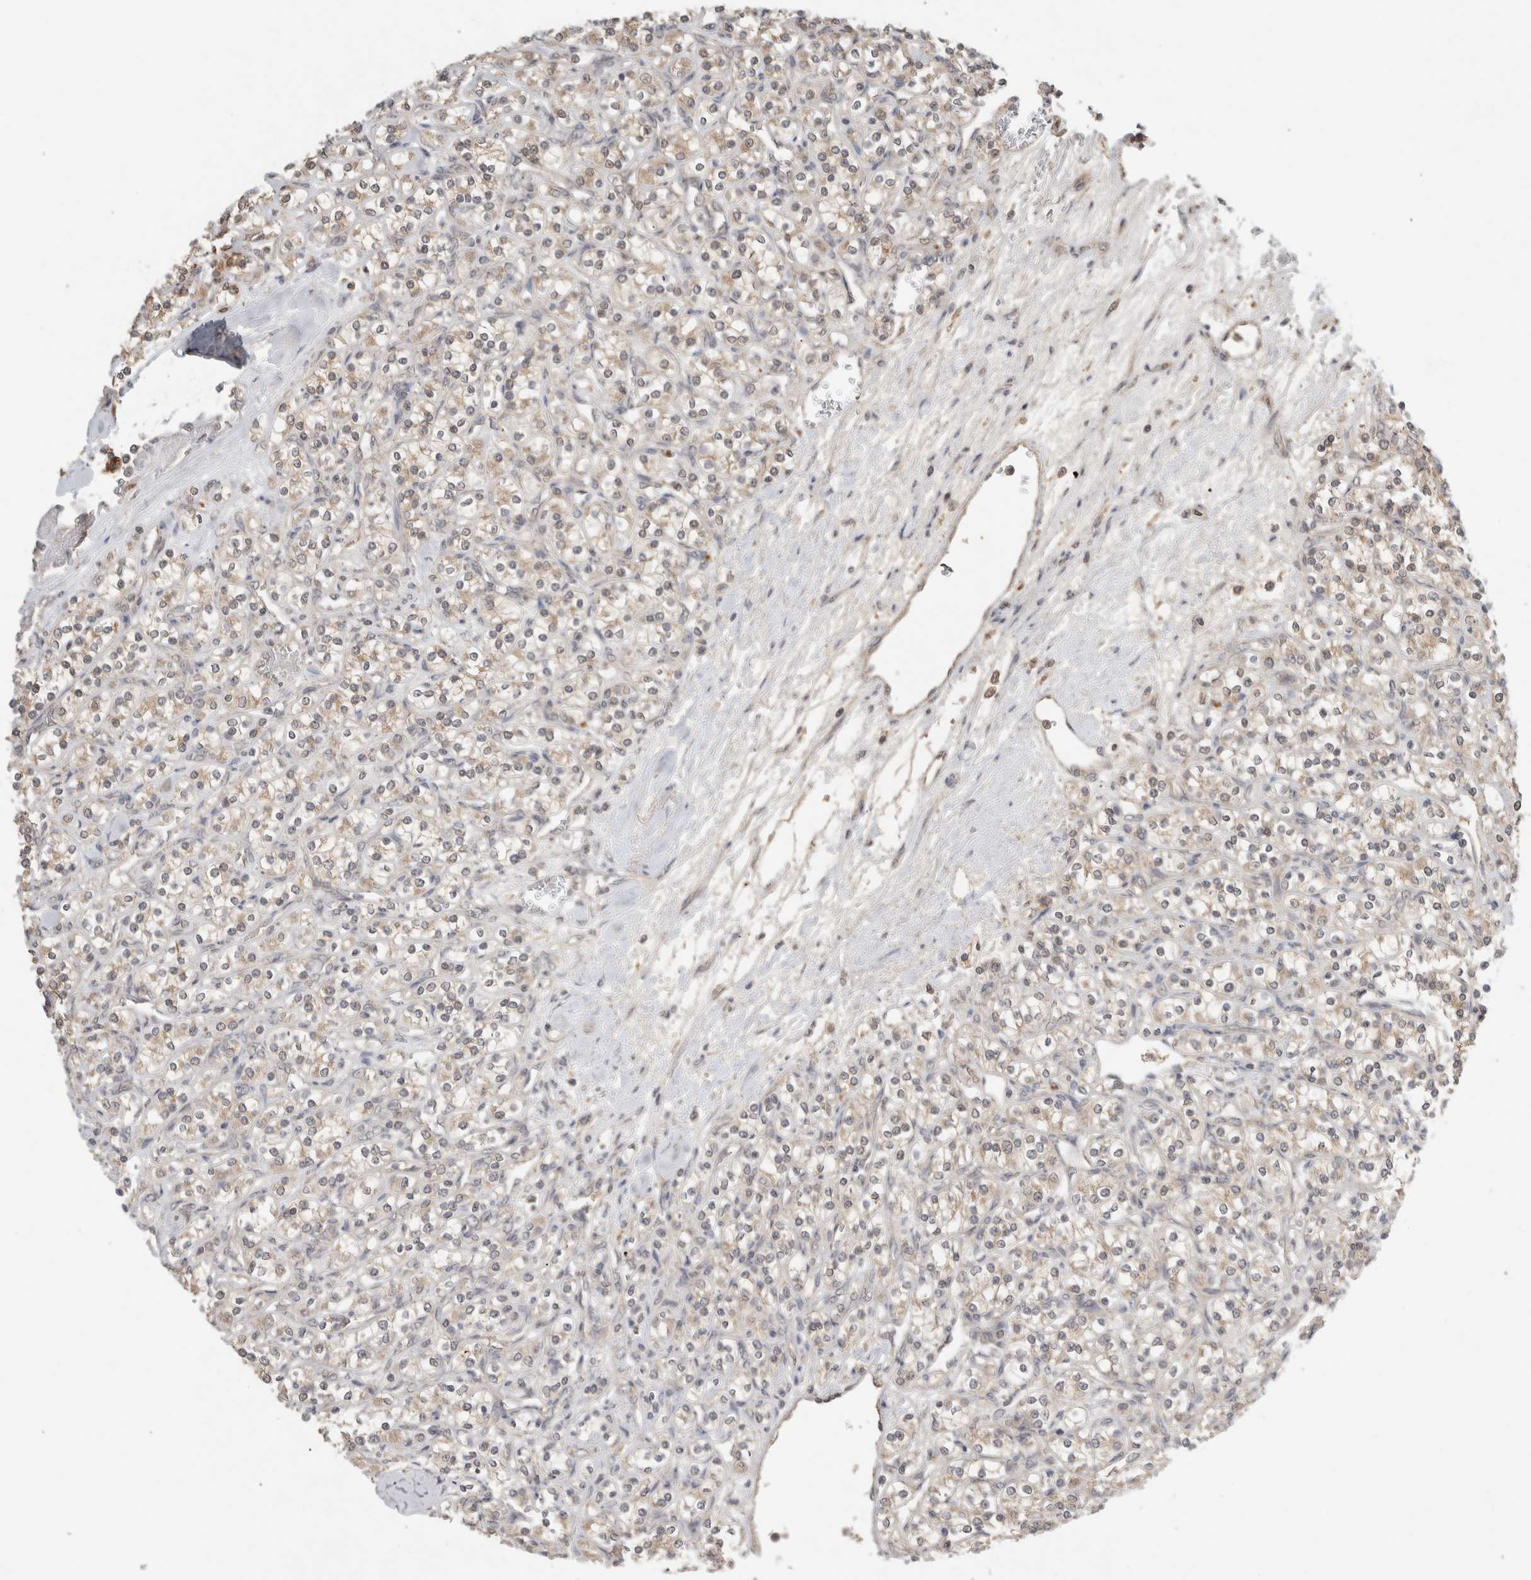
{"staining": {"intensity": "weak", "quantity": "25%-75%", "location": "cytoplasmic/membranous"}, "tissue": "renal cancer", "cell_type": "Tumor cells", "image_type": "cancer", "snomed": [{"axis": "morphology", "description": "Adenocarcinoma, NOS"}, {"axis": "topography", "description": "Kidney"}], "caption": "There is low levels of weak cytoplasmic/membranous staining in tumor cells of adenocarcinoma (renal), as demonstrated by immunohistochemical staining (brown color).", "gene": "LOXL2", "patient": {"sex": "male", "age": 77}}